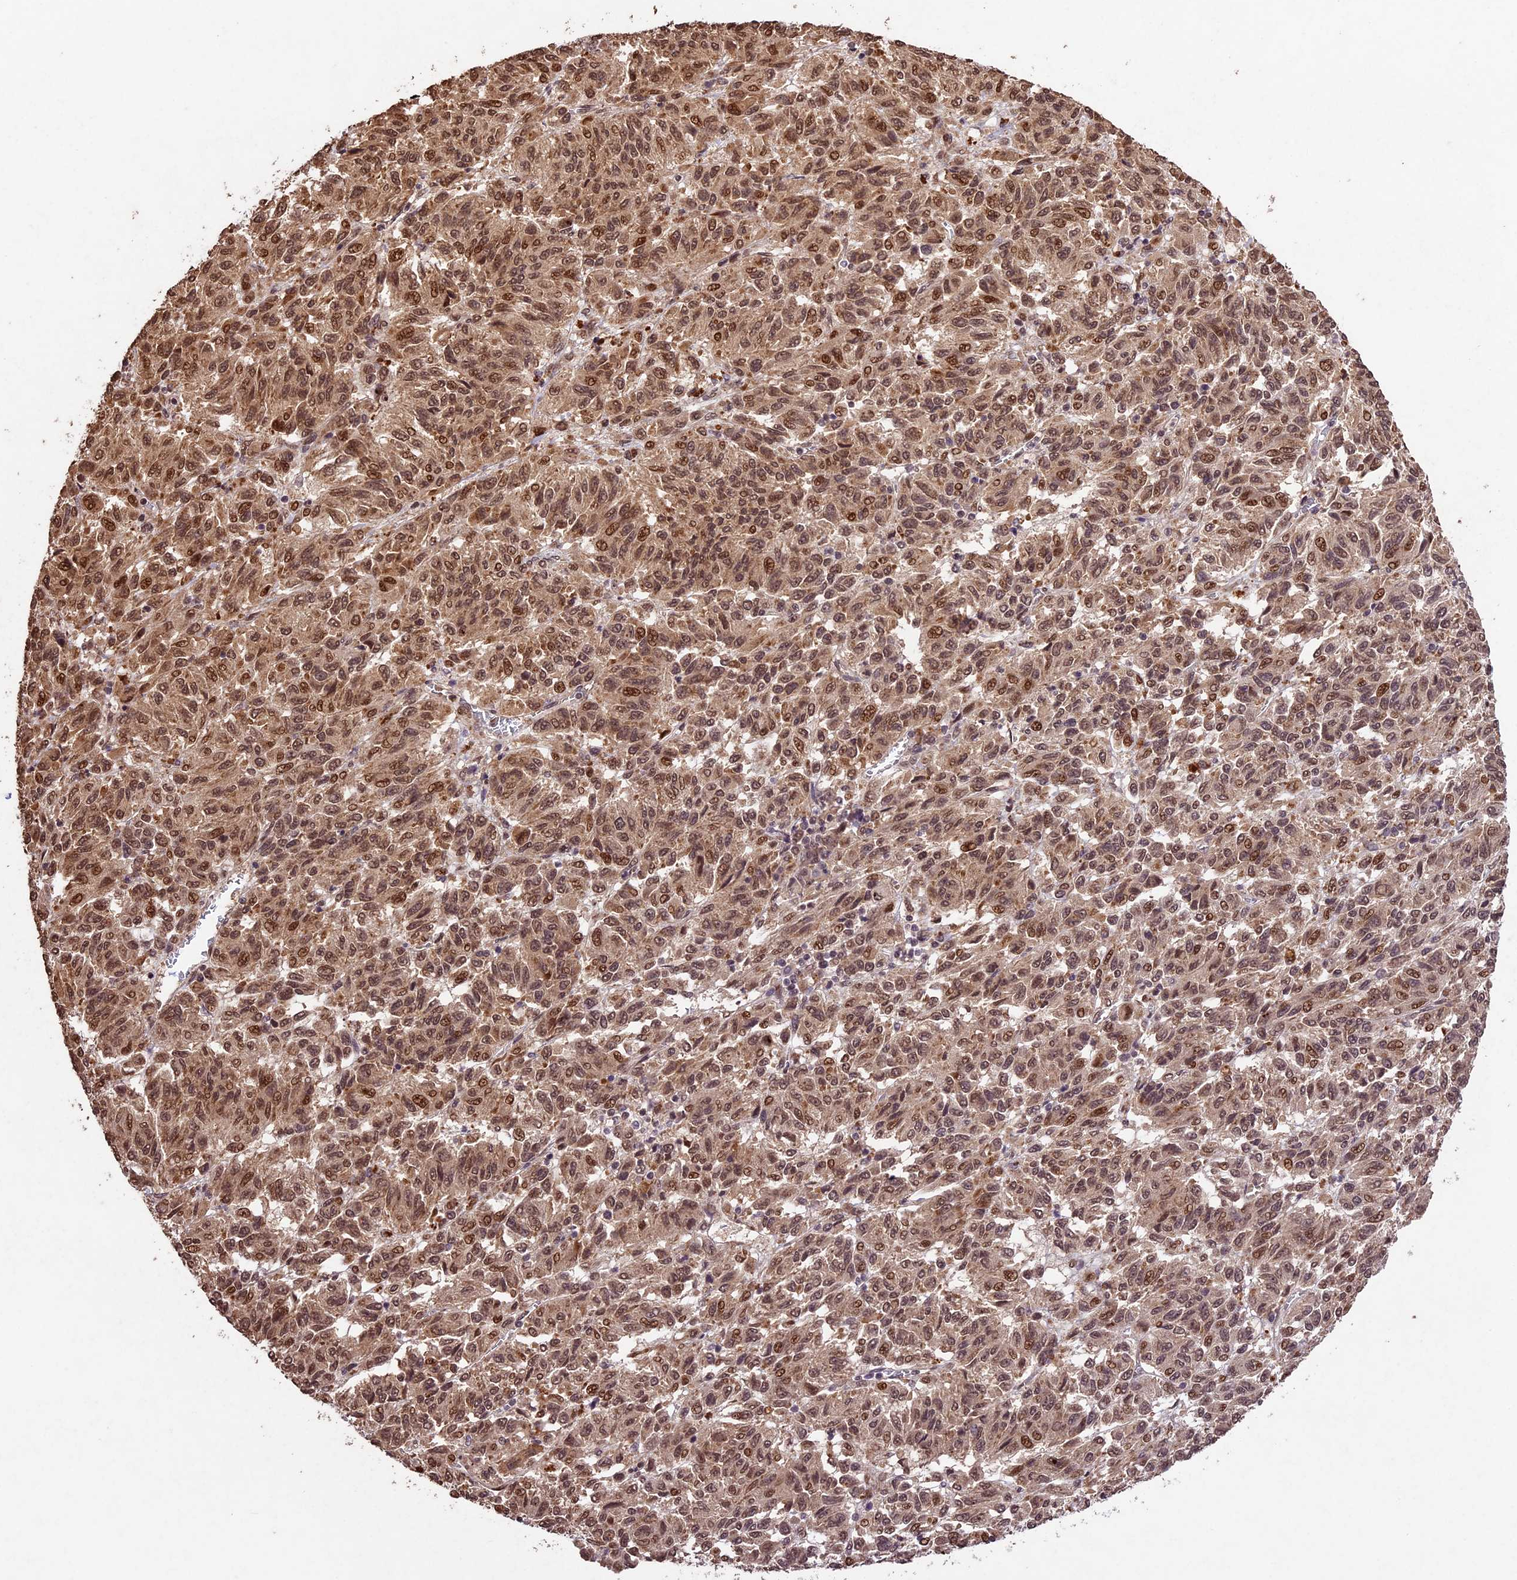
{"staining": {"intensity": "moderate", "quantity": ">75%", "location": "cytoplasmic/membranous,nuclear"}, "tissue": "melanoma", "cell_type": "Tumor cells", "image_type": "cancer", "snomed": [{"axis": "morphology", "description": "Malignant melanoma, Metastatic site"}, {"axis": "topography", "description": "Lung"}], "caption": "A histopathology image of human melanoma stained for a protein shows moderate cytoplasmic/membranous and nuclear brown staining in tumor cells.", "gene": "CDKN2AIP", "patient": {"sex": "male", "age": 64}}